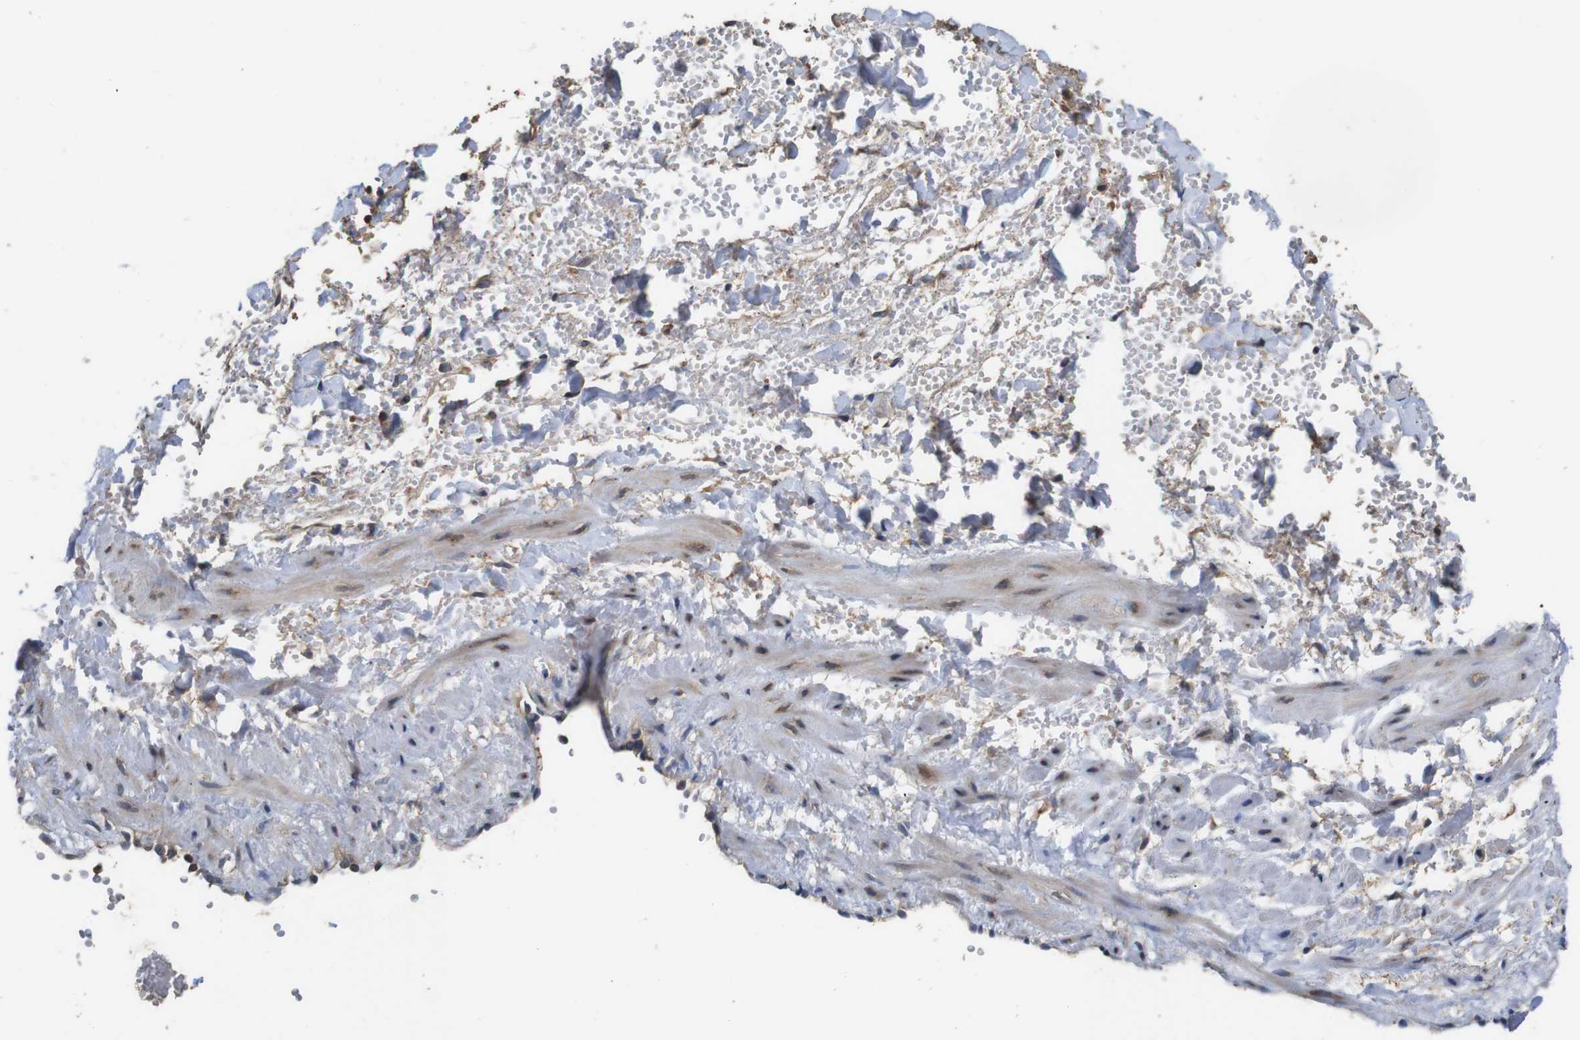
{"staining": {"intensity": "negative", "quantity": "none", "location": "none"}, "tissue": "adipose tissue", "cell_type": "Adipocytes", "image_type": "normal", "snomed": [{"axis": "morphology", "description": "Normal tissue, NOS"}, {"axis": "topography", "description": "Soft tissue"}, {"axis": "topography", "description": "Vascular tissue"}], "caption": "This is an immunohistochemistry image of unremarkable adipose tissue. There is no positivity in adipocytes.", "gene": "ARHGAP24", "patient": {"sex": "female", "age": 35}}